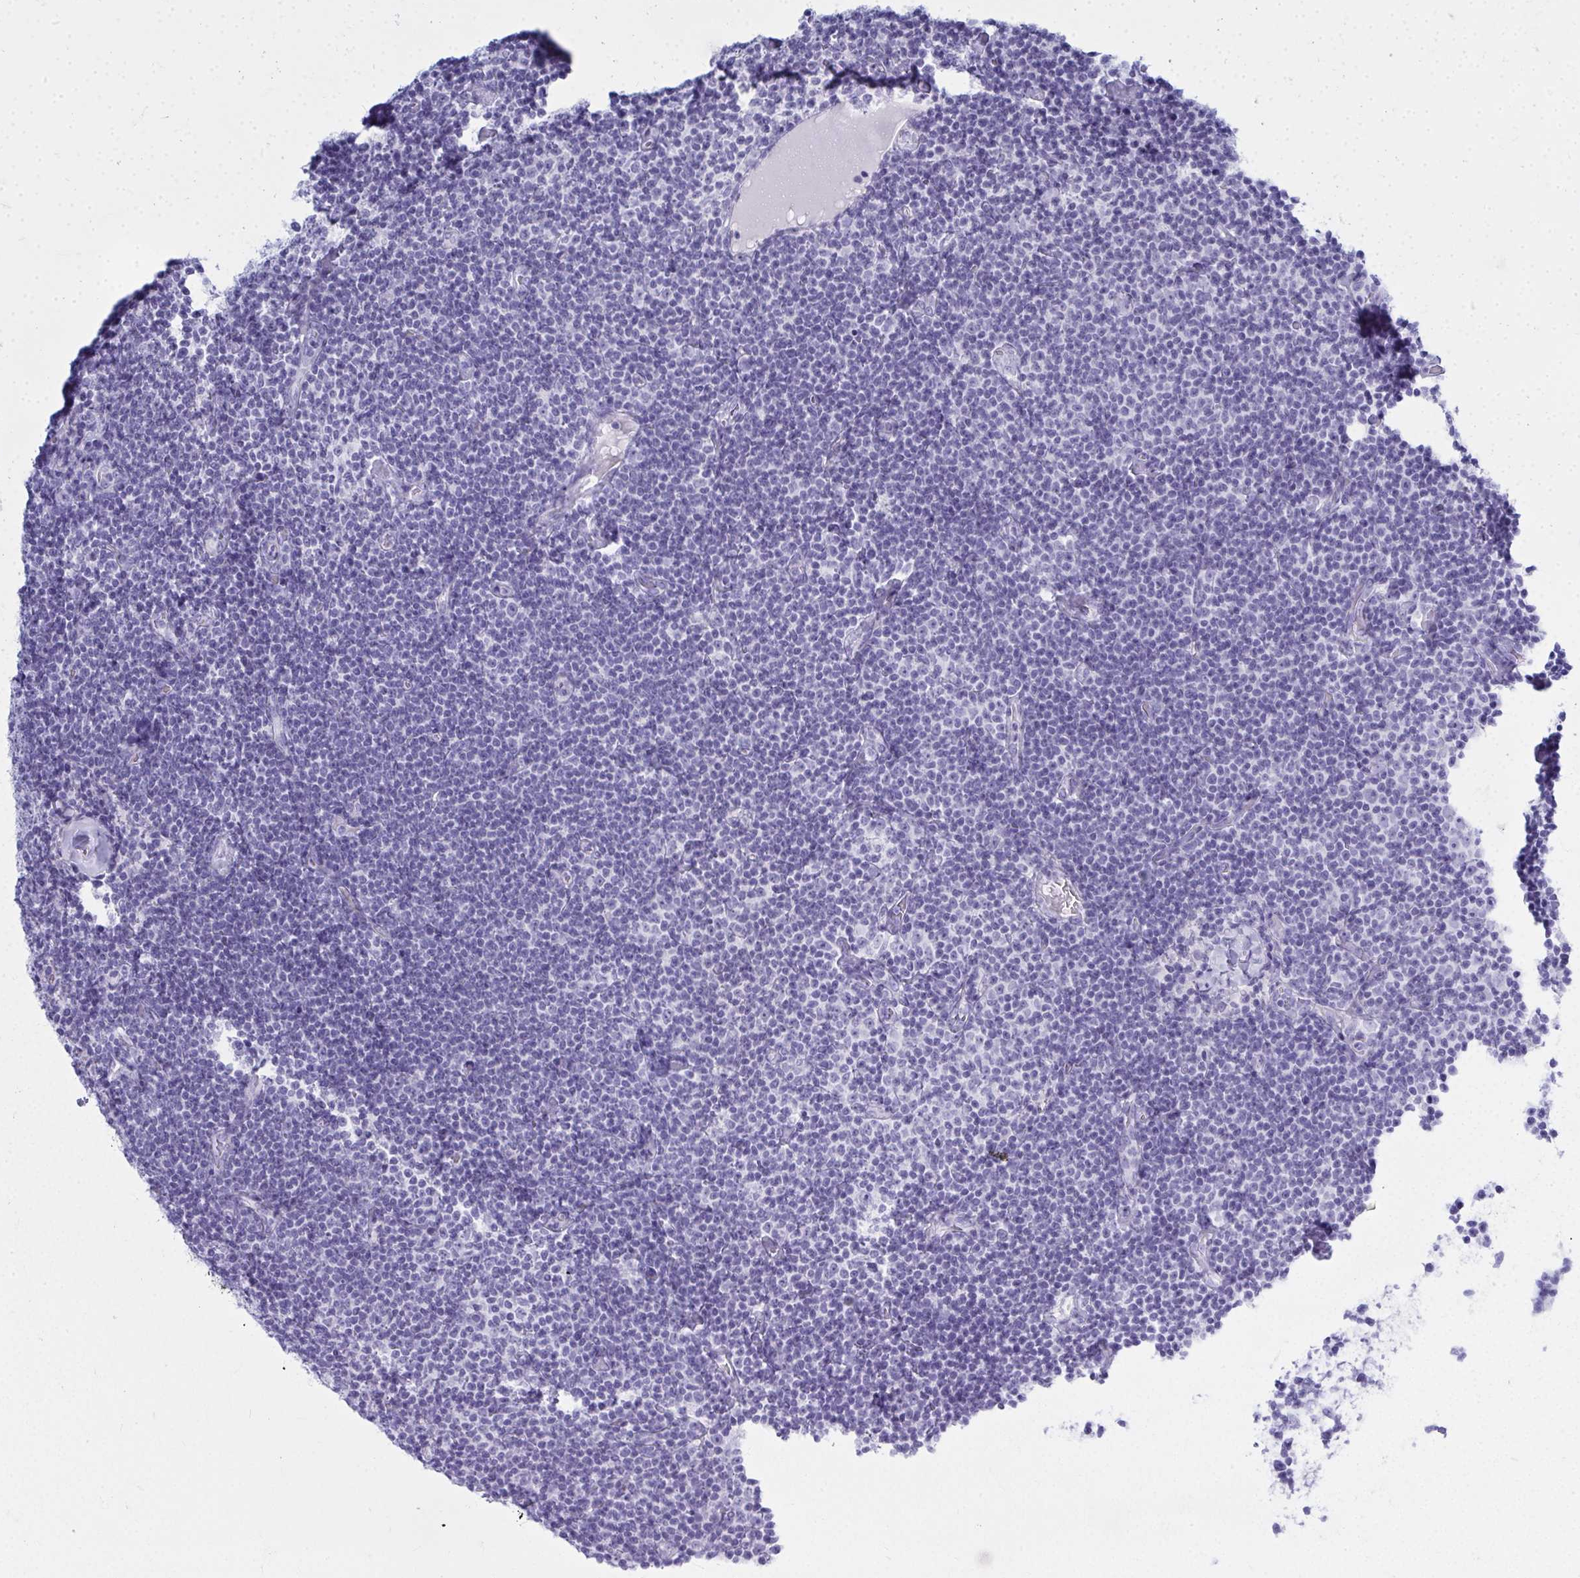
{"staining": {"intensity": "negative", "quantity": "none", "location": "none"}, "tissue": "lymphoma", "cell_type": "Tumor cells", "image_type": "cancer", "snomed": [{"axis": "morphology", "description": "Malignant lymphoma, non-Hodgkin's type, Low grade"}, {"axis": "topography", "description": "Lymph node"}], "caption": "There is no significant expression in tumor cells of malignant lymphoma, non-Hodgkin's type (low-grade).", "gene": "QDPR", "patient": {"sex": "male", "age": 81}}